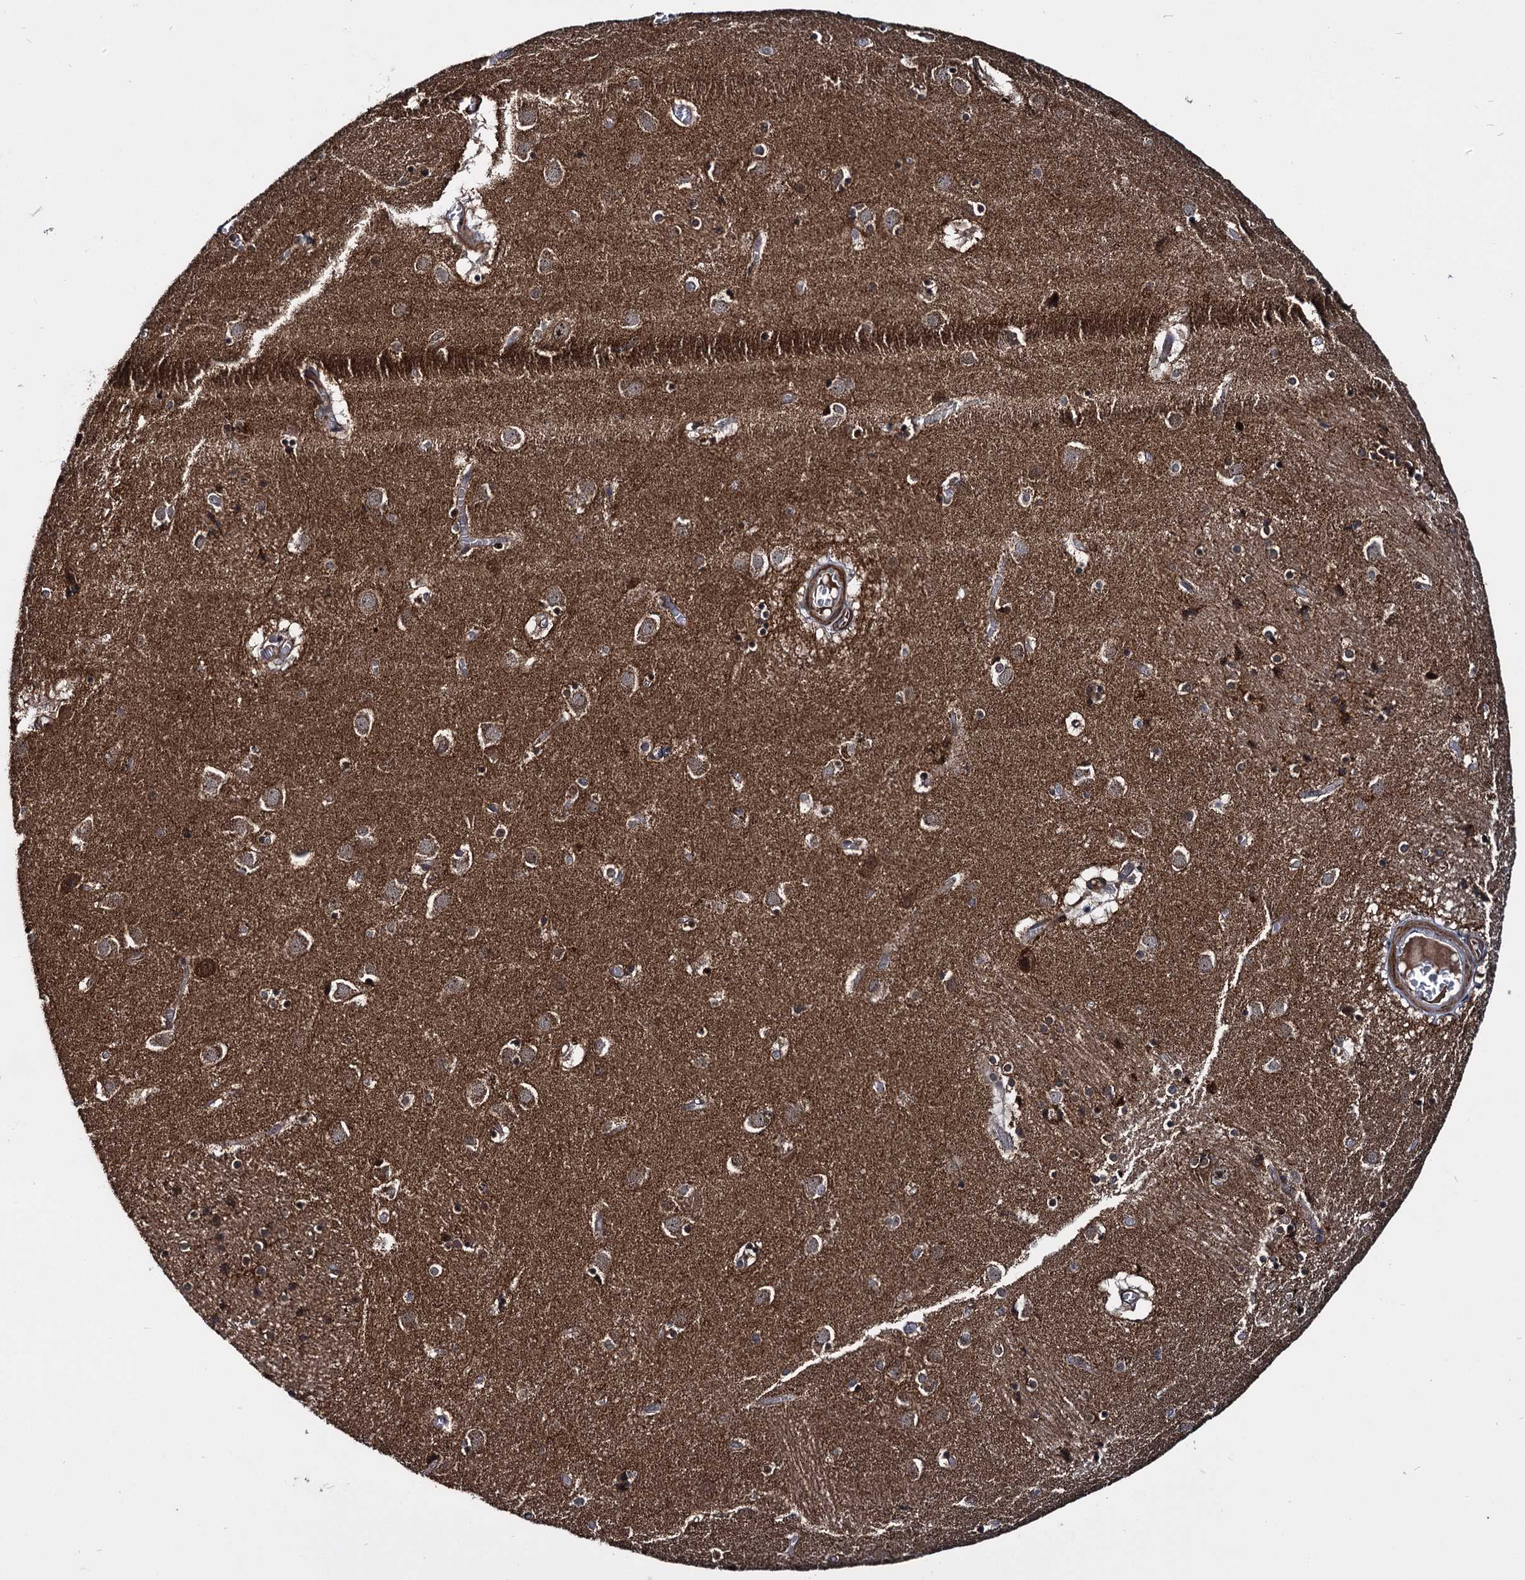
{"staining": {"intensity": "moderate", "quantity": "25%-75%", "location": "cytoplasmic/membranous"}, "tissue": "caudate", "cell_type": "Glial cells", "image_type": "normal", "snomed": [{"axis": "morphology", "description": "Normal tissue, NOS"}, {"axis": "topography", "description": "Lateral ventricle wall"}], "caption": "This histopathology image demonstrates immunohistochemistry staining of benign caudate, with medium moderate cytoplasmic/membranous staining in about 25%-75% of glial cells.", "gene": "ARHGAP42", "patient": {"sex": "male", "age": 70}}